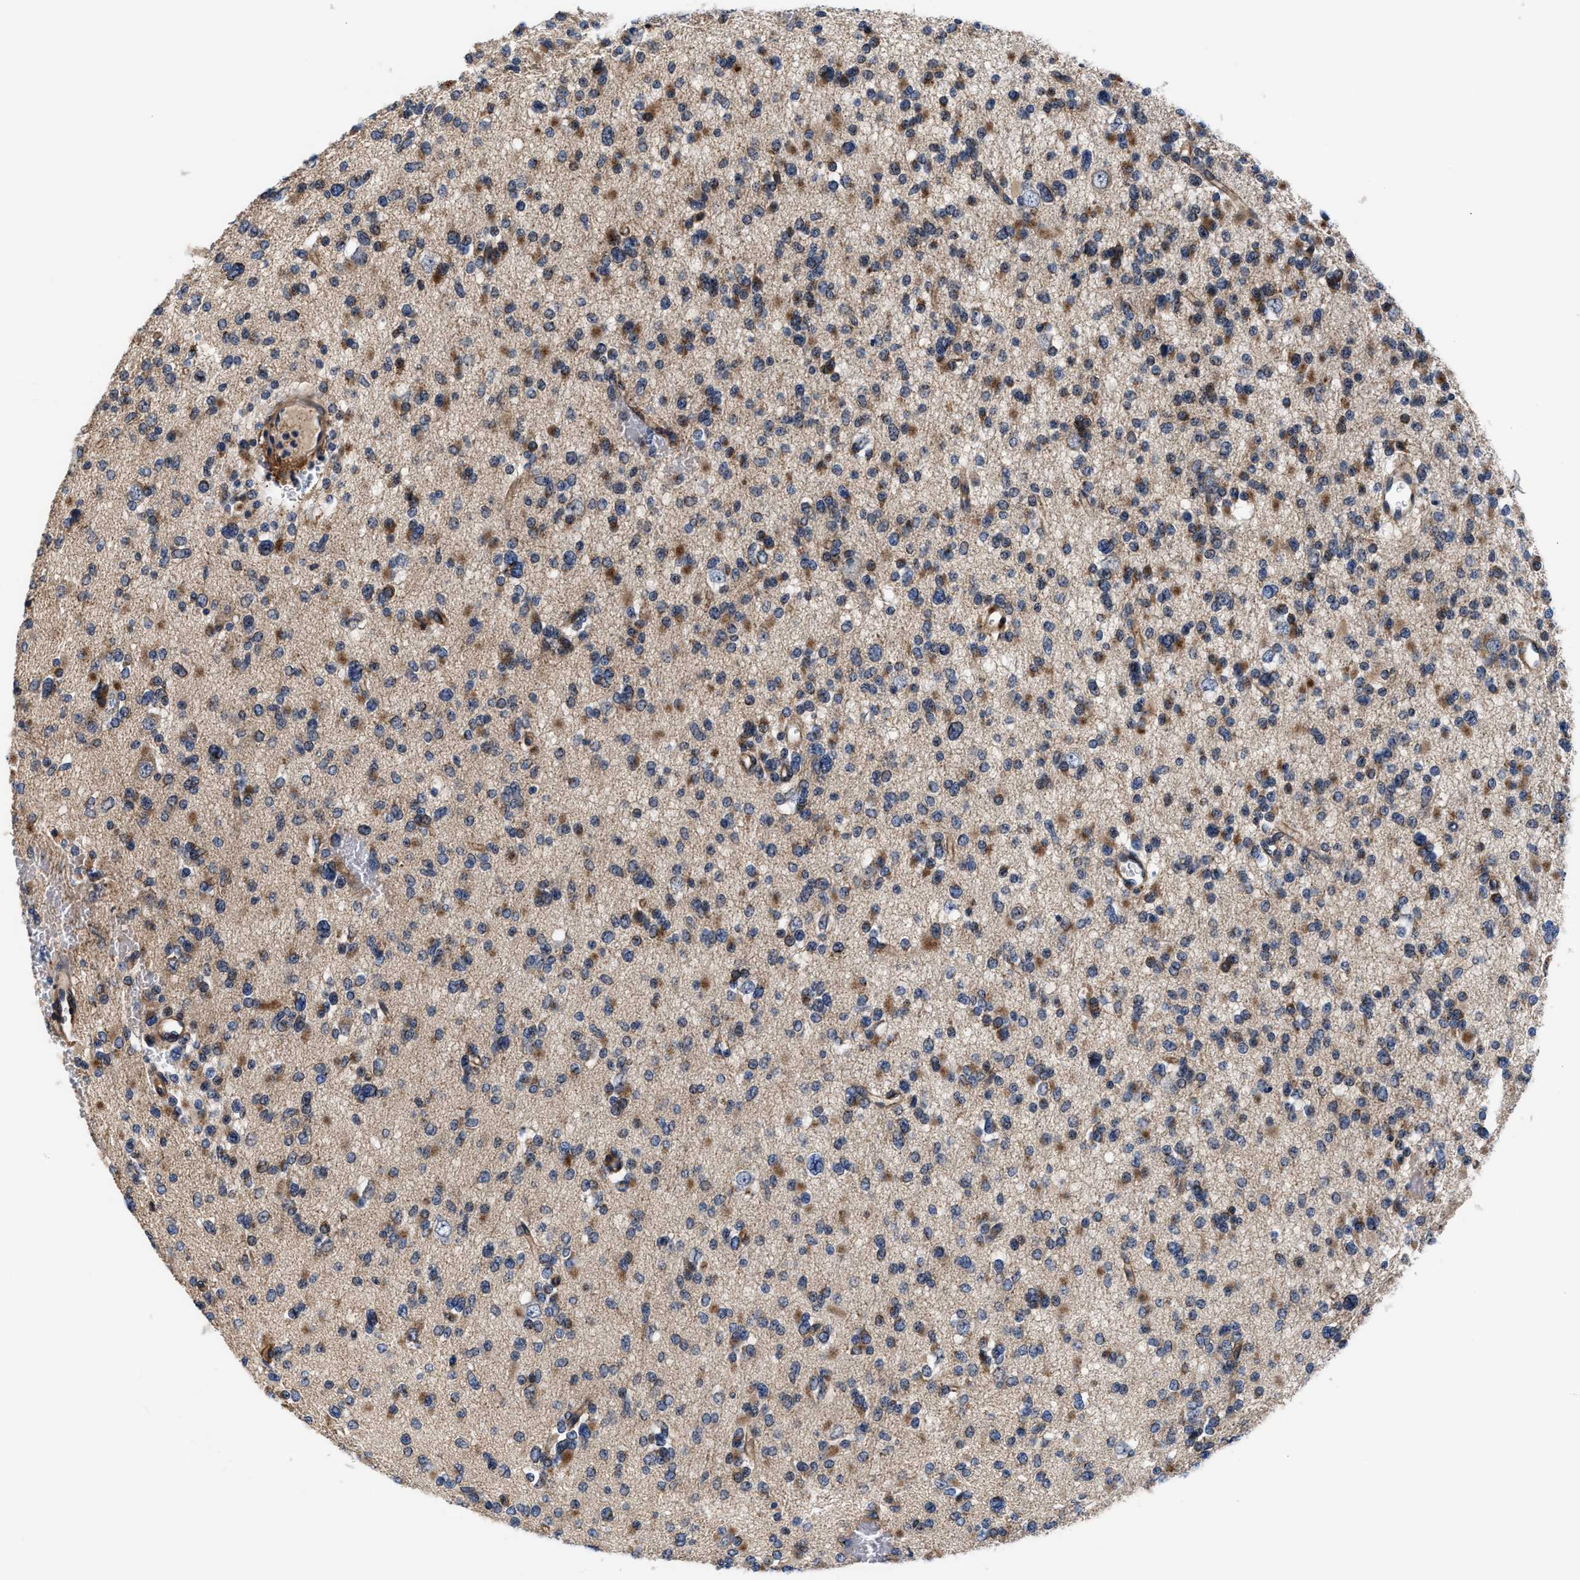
{"staining": {"intensity": "moderate", "quantity": "25%-75%", "location": "cytoplasmic/membranous"}, "tissue": "glioma", "cell_type": "Tumor cells", "image_type": "cancer", "snomed": [{"axis": "morphology", "description": "Glioma, malignant, Low grade"}, {"axis": "topography", "description": "Brain"}], "caption": "Protein expression analysis of human low-grade glioma (malignant) reveals moderate cytoplasmic/membranous positivity in about 25%-75% of tumor cells.", "gene": "SLC12A2", "patient": {"sex": "female", "age": 22}}